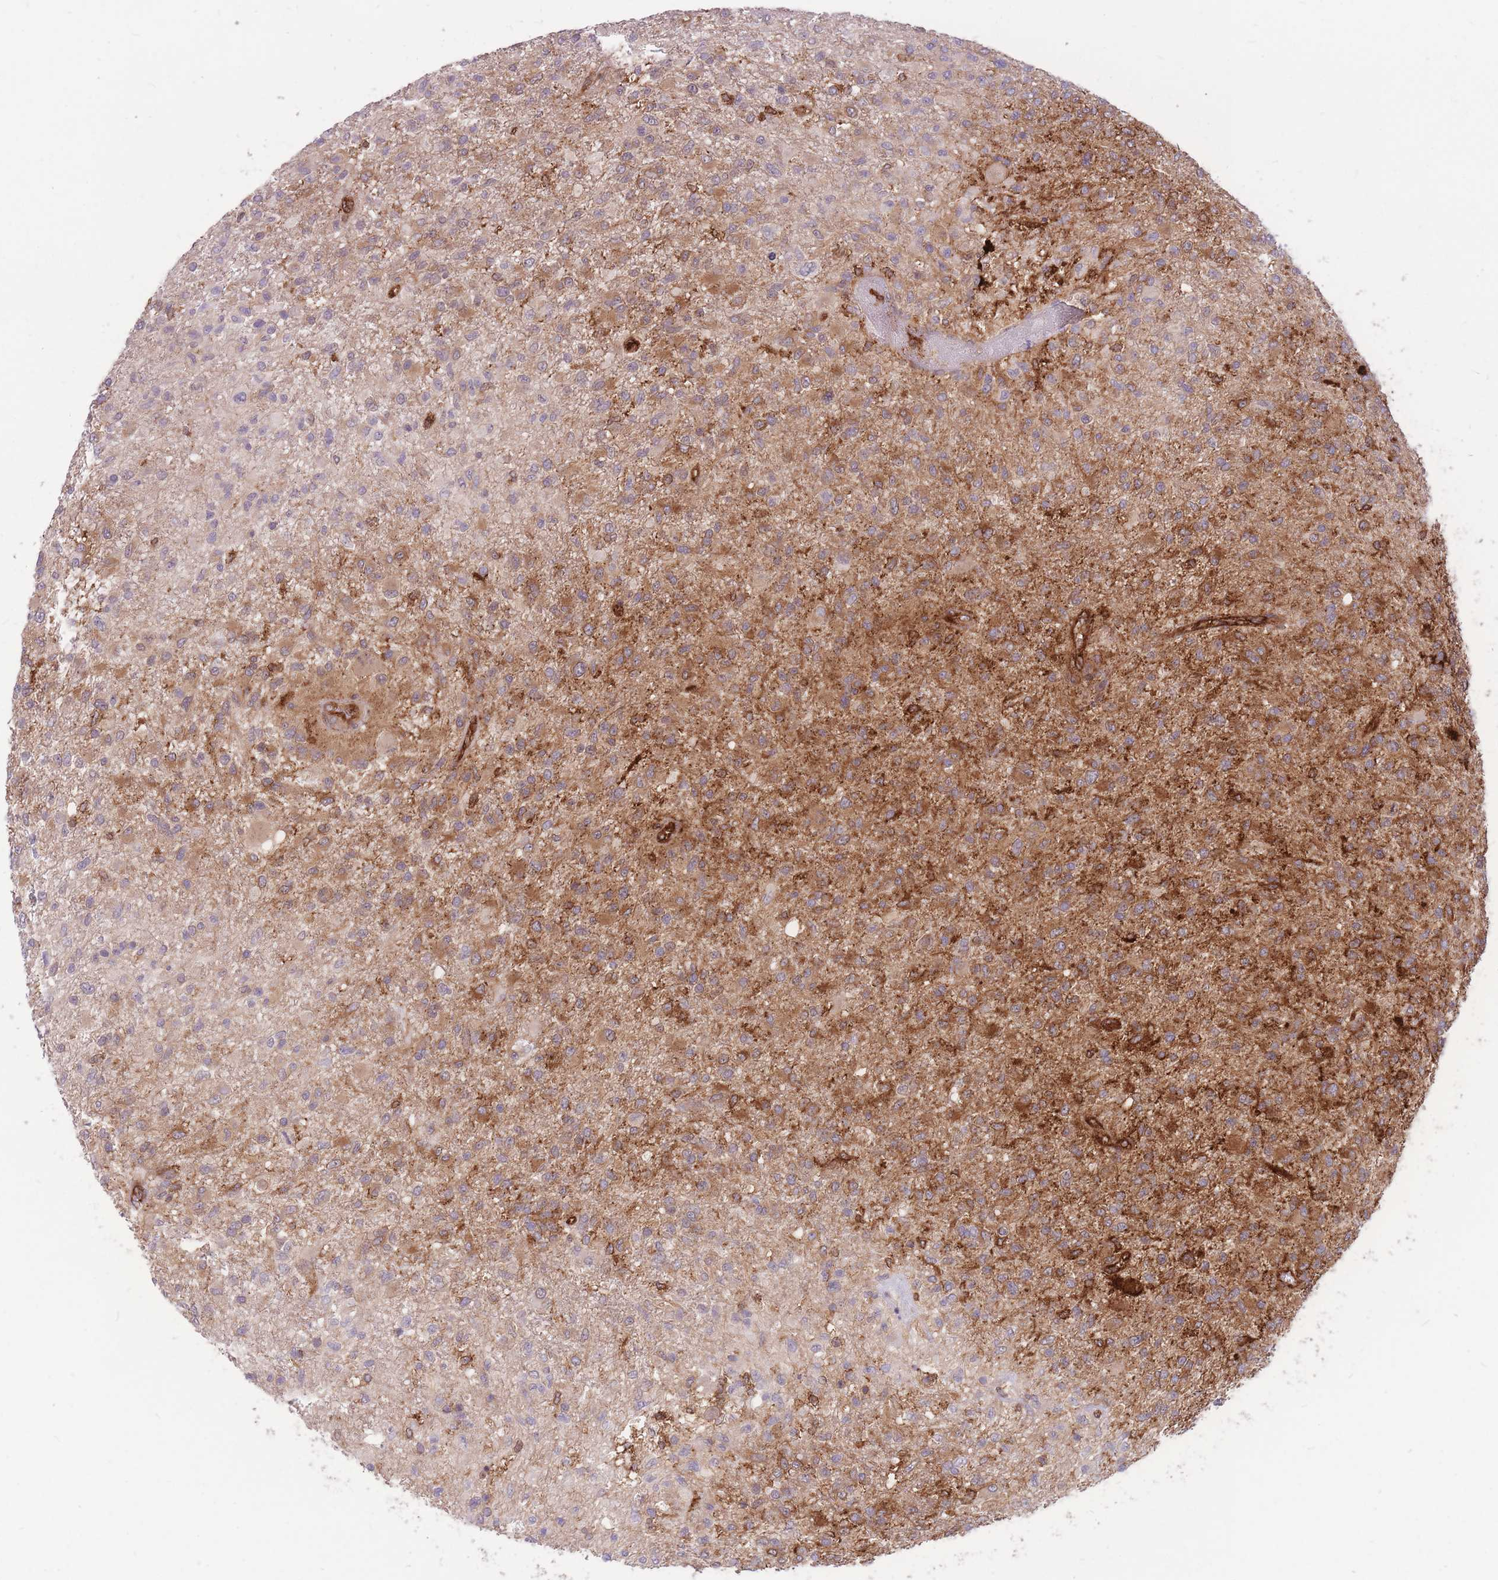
{"staining": {"intensity": "strong", "quantity": "25%-75%", "location": "cytoplasmic/membranous"}, "tissue": "glioma", "cell_type": "Tumor cells", "image_type": "cancer", "snomed": [{"axis": "morphology", "description": "Glioma, malignant, High grade"}, {"axis": "topography", "description": "Brain"}], "caption": "DAB (3,3'-diaminobenzidine) immunohistochemical staining of glioma exhibits strong cytoplasmic/membranous protein positivity in approximately 25%-75% of tumor cells.", "gene": "TCF20", "patient": {"sex": "female", "age": 74}}